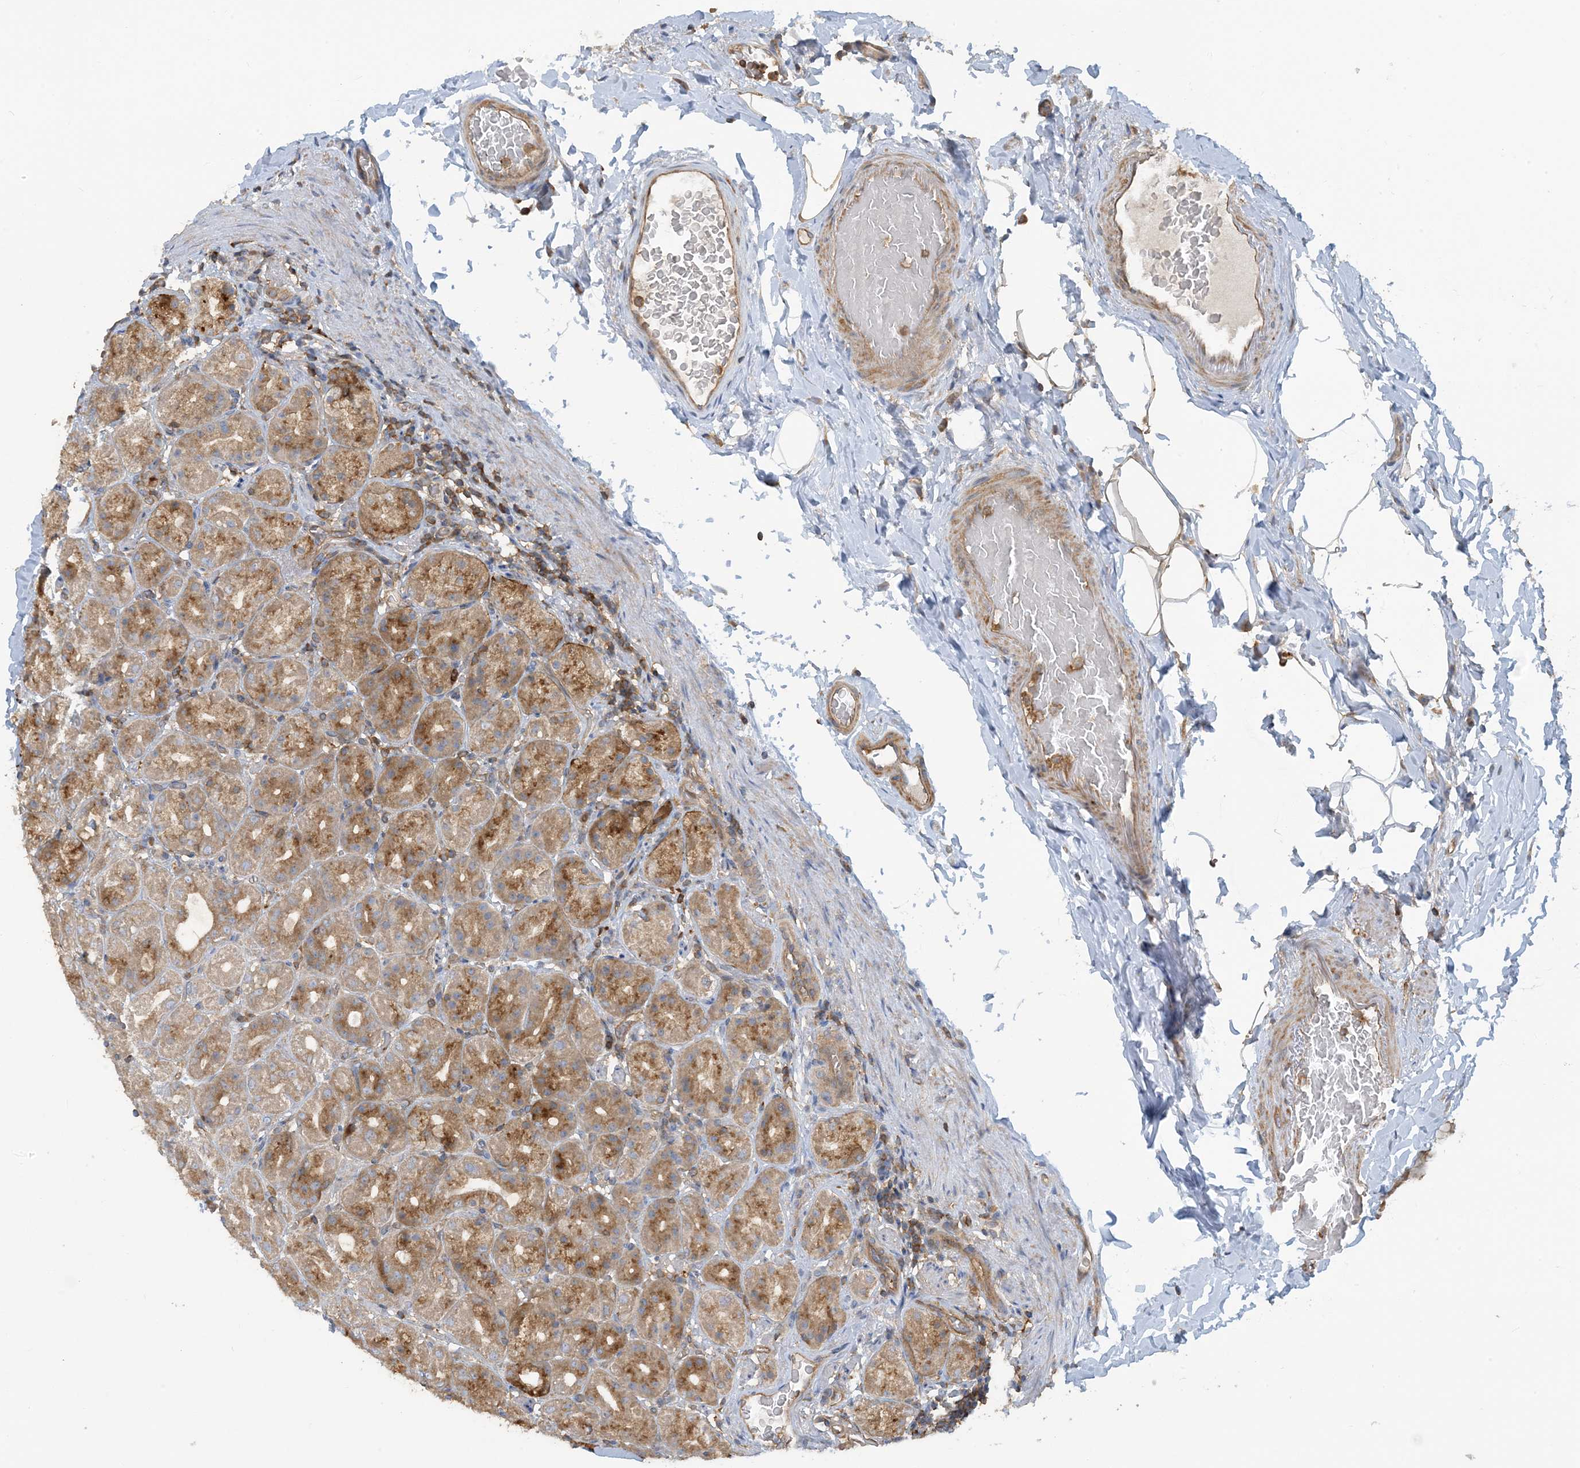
{"staining": {"intensity": "moderate", "quantity": ">75%", "location": "cytoplasmic/membranous"}, "tissue": "stomach", "cell_type": "Glandular cells", "image_type": "normal", "snomed": [{"axis": "morphology", "description": "Normal tissue, NOS"}, {"axis": "topography", "description": "Stomach, upper"}], "caption": "IHC (DAB) staining of normal stomach shows moderate cytoplasmic/membranous protein staining in approximately >75% of glandular cells.", "gene": "SFMBT2", "patient": {"sex": "male", "age": 68}}